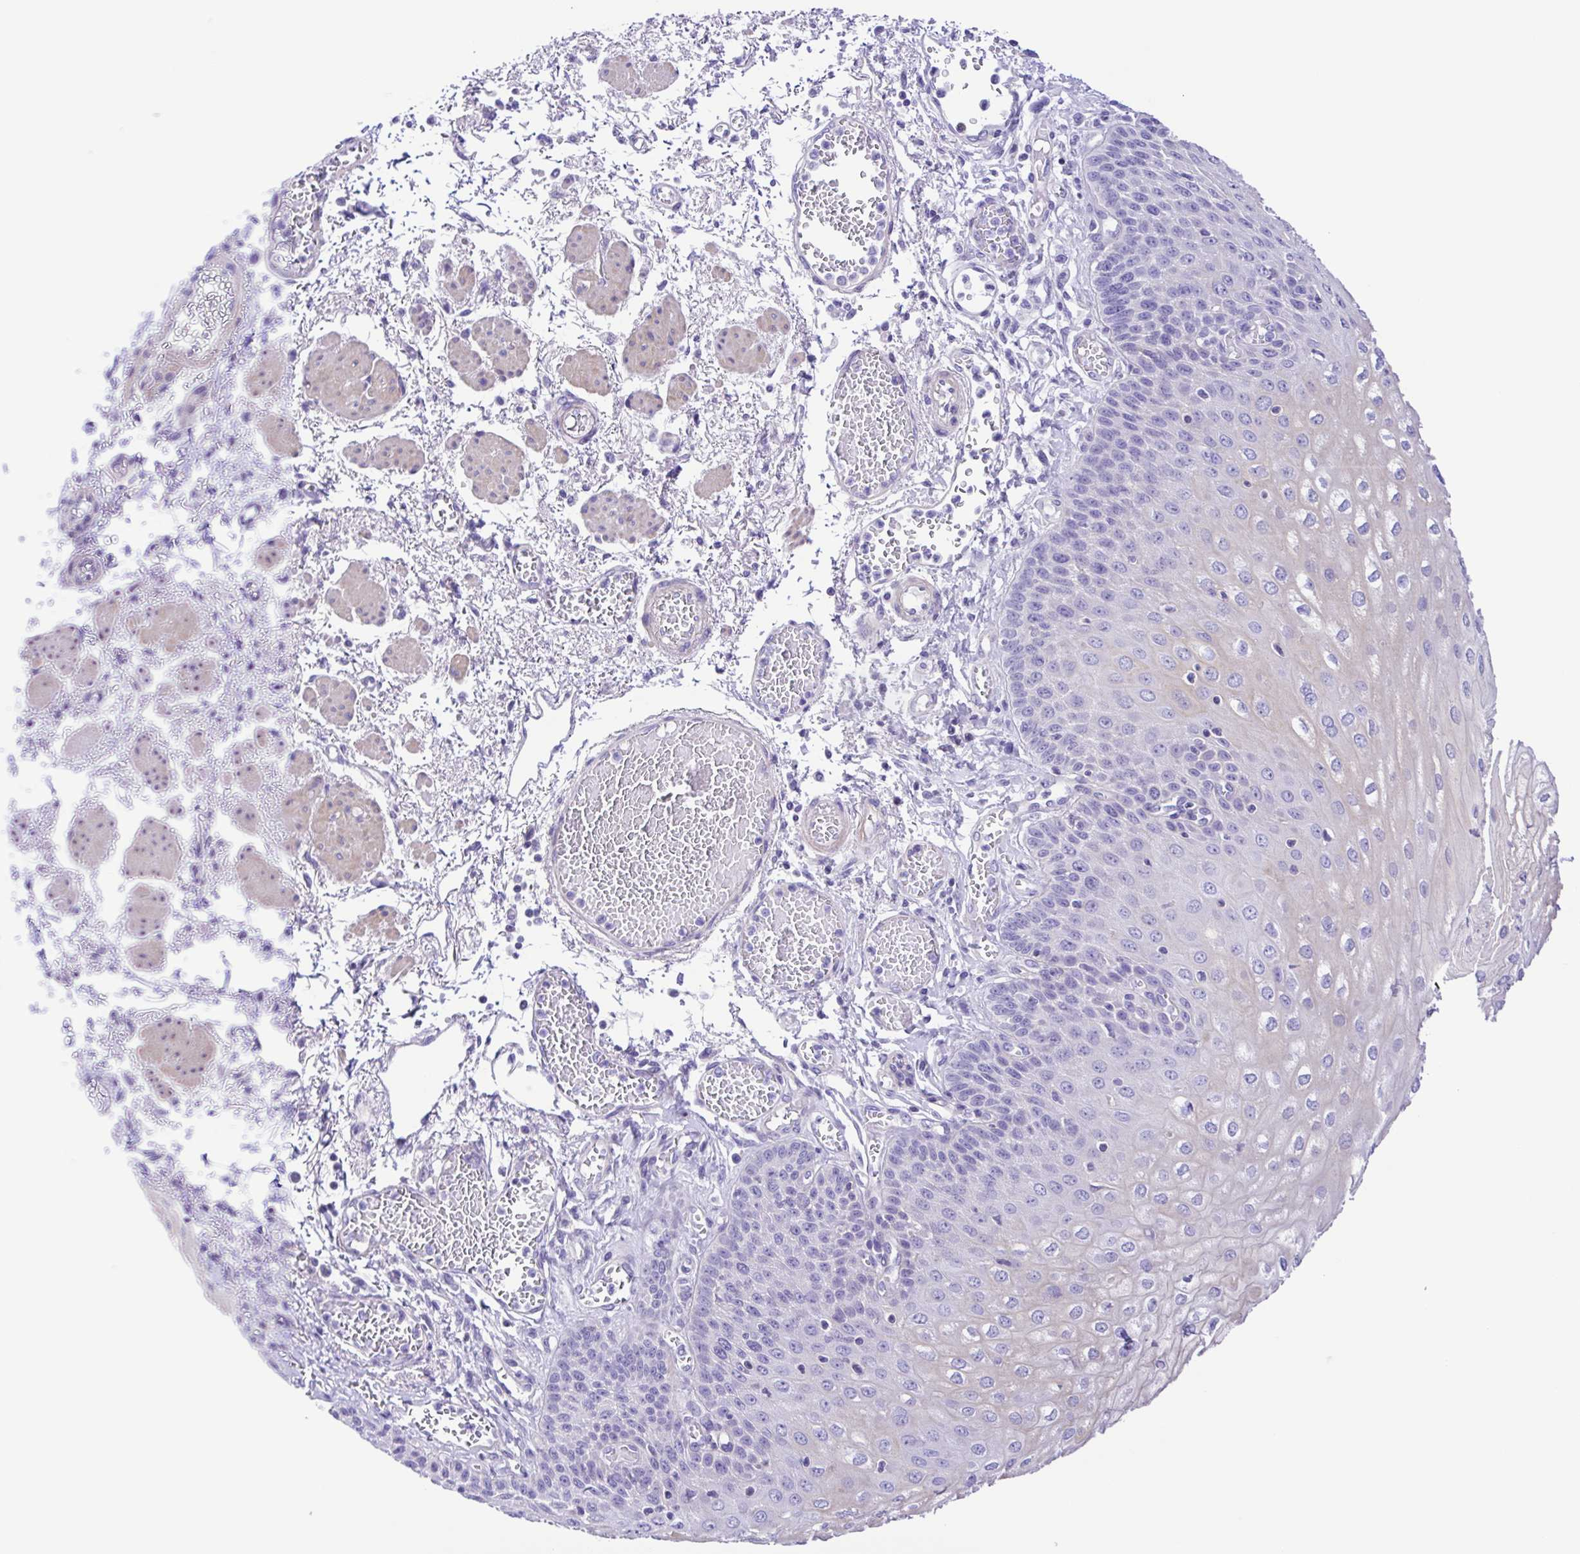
{"staining": {"intensity": "negative", "quantity": "none", "location": "none"}, "tissue": "esophagus", "cell_type": "Squamous epithelial cells", "image_type": "normal", "snomed": [{"axis": "morphology", "description": "Normal tissue, NOS"}, {"axis": "morphology", "description": "Adenocarcinoma, NOS"}, {"axis": "topography", "description": "Esophagus"}], "caption": "High power microscopy photomicrograph of an immunohistochemistry (IHC) photomicrograph of benign esophagus, revealing no significant positivity in squamous epithelial cells.", "gene": "ISM2", "patient": {"sex": "male", "age": 81}}